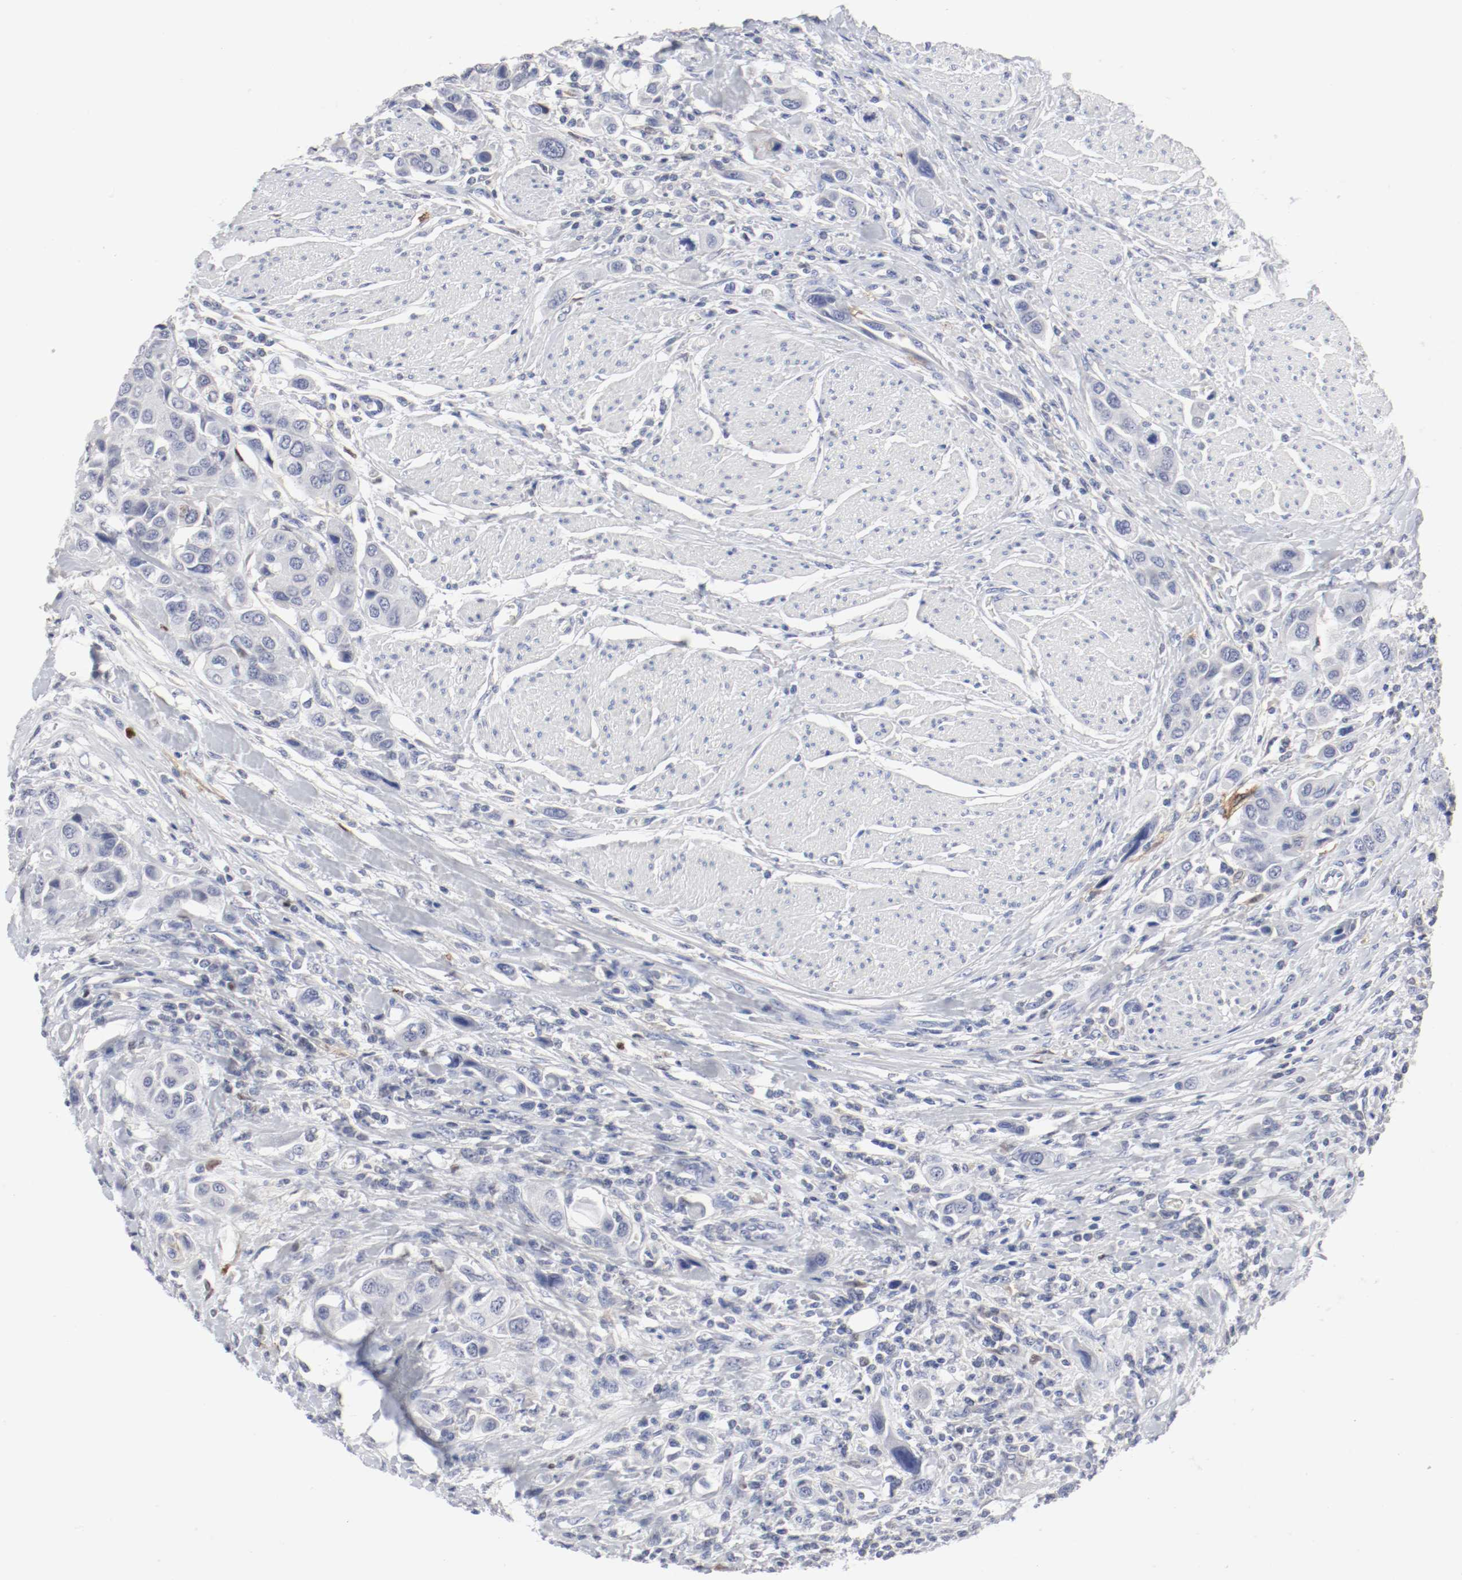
{"staining": {"intensity": "negative", "quantity": "none", "location": "none"}, "tissue": "urothelial cancer", "cell_type": "Tumor cells", "image_type": "cancer", "snomed": [{"axis": "morphology", "description": "Urothelial carcinoma, High grade"}, {"axis": "topography", "description": "Urinary bladder"}], "caption": "The micrograph shows no significant expression in tumor cells of urothelial cancer. (DAB (3,3'-diaminobenzidine) IHC visualized using brightfield microscopy, high magnification).", "gene": "ITGAX", "patient": {"sex": "male", "age": 50}}